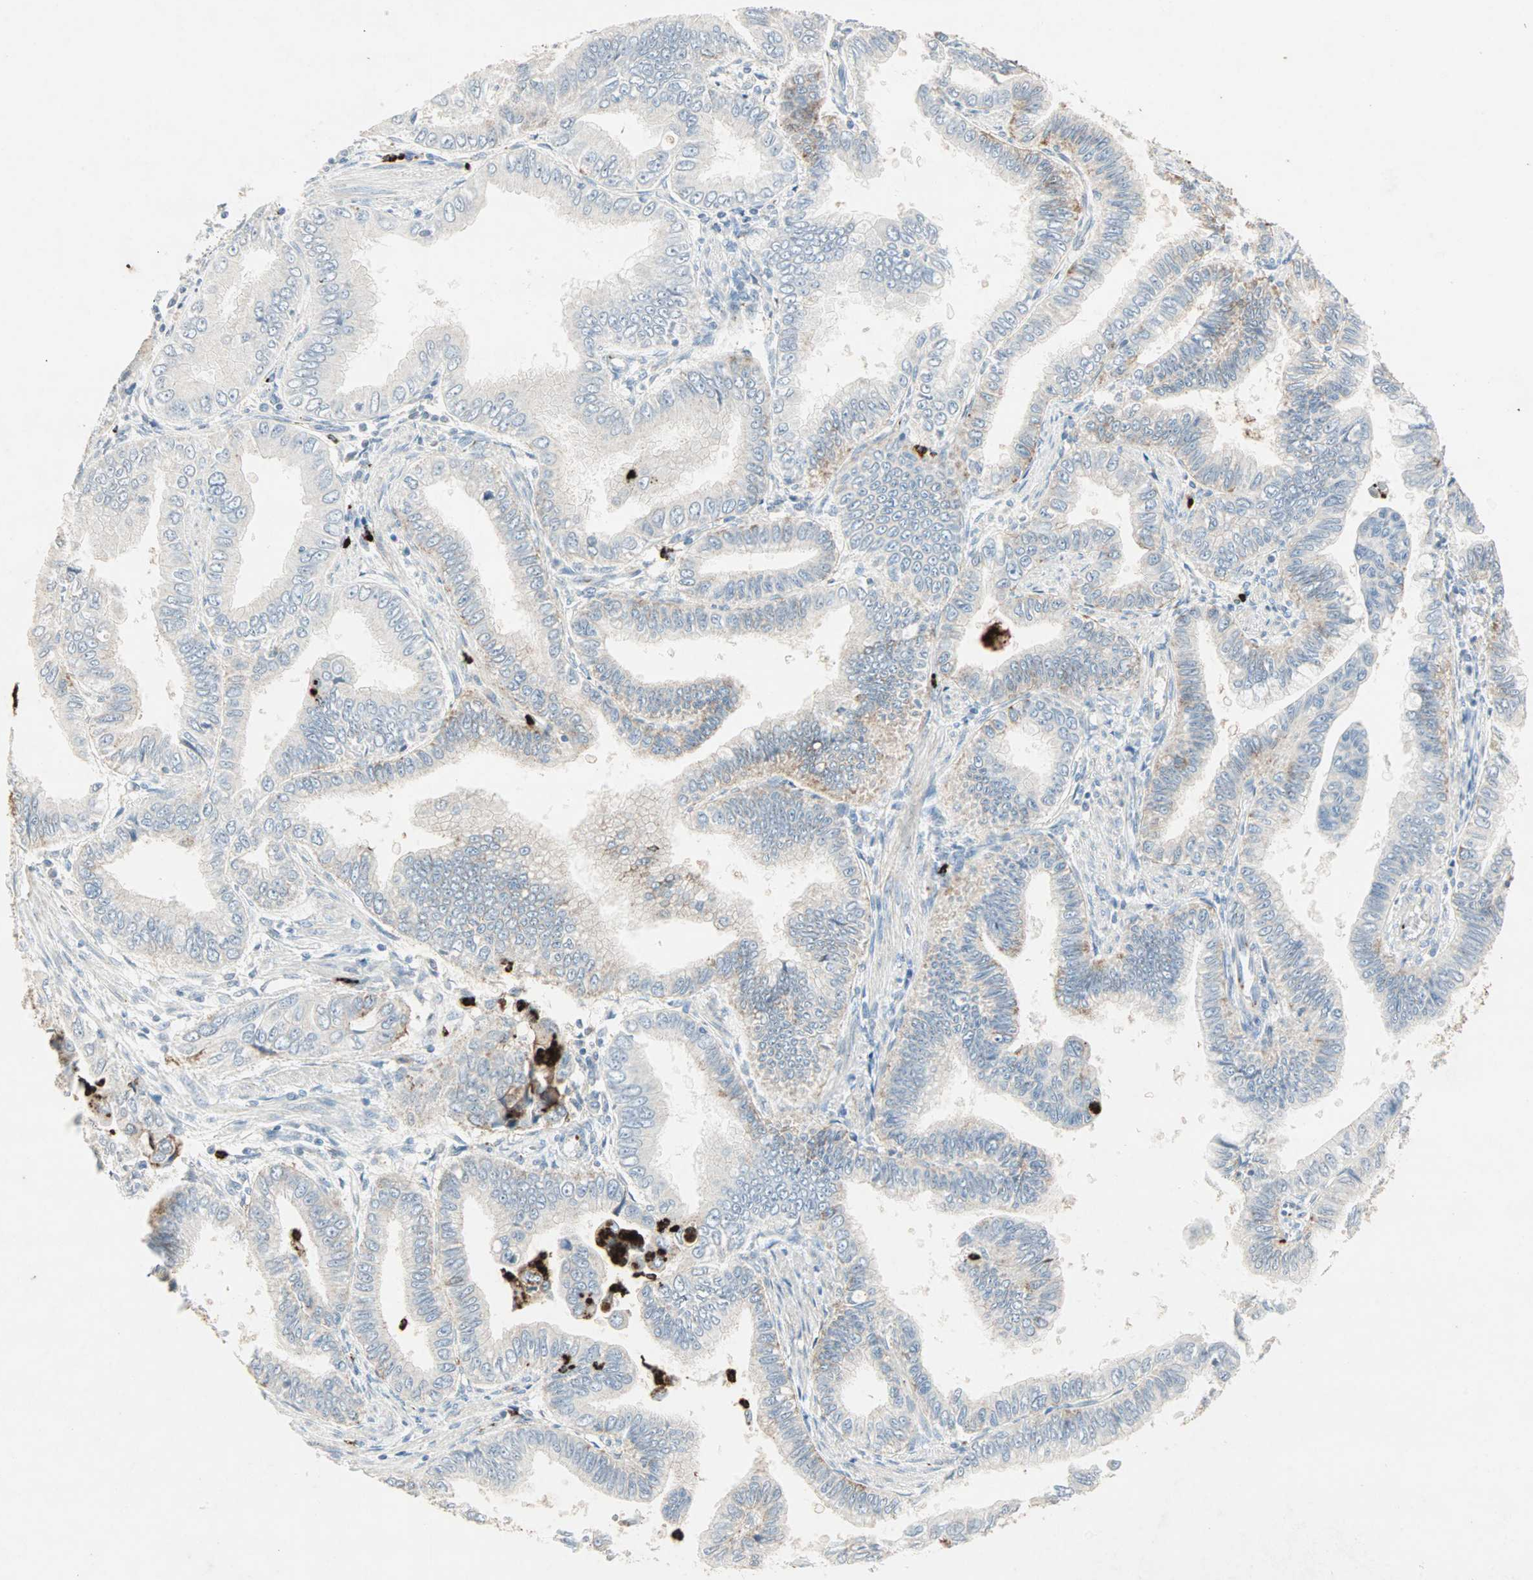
{"staining": {"intensity": "weak", "quantity": "<25%", "location": "cytoplasmic/membranous"}, "tissue": "pancreatic cancer", "cell_type": "Tumor cells", "image_type": "cancer", "snomed": [{"axis": "morphology", "description": "Normal tissue, NOS"}, {"axis": "topography", "description": "Lymph node"}], "caption": "Pancreatic cancer was stained to show a protein in brown. There is no significant staining in tumor cells.", "gene": "CEACAM6", "patient": {"sex": "male", "age": 50}}